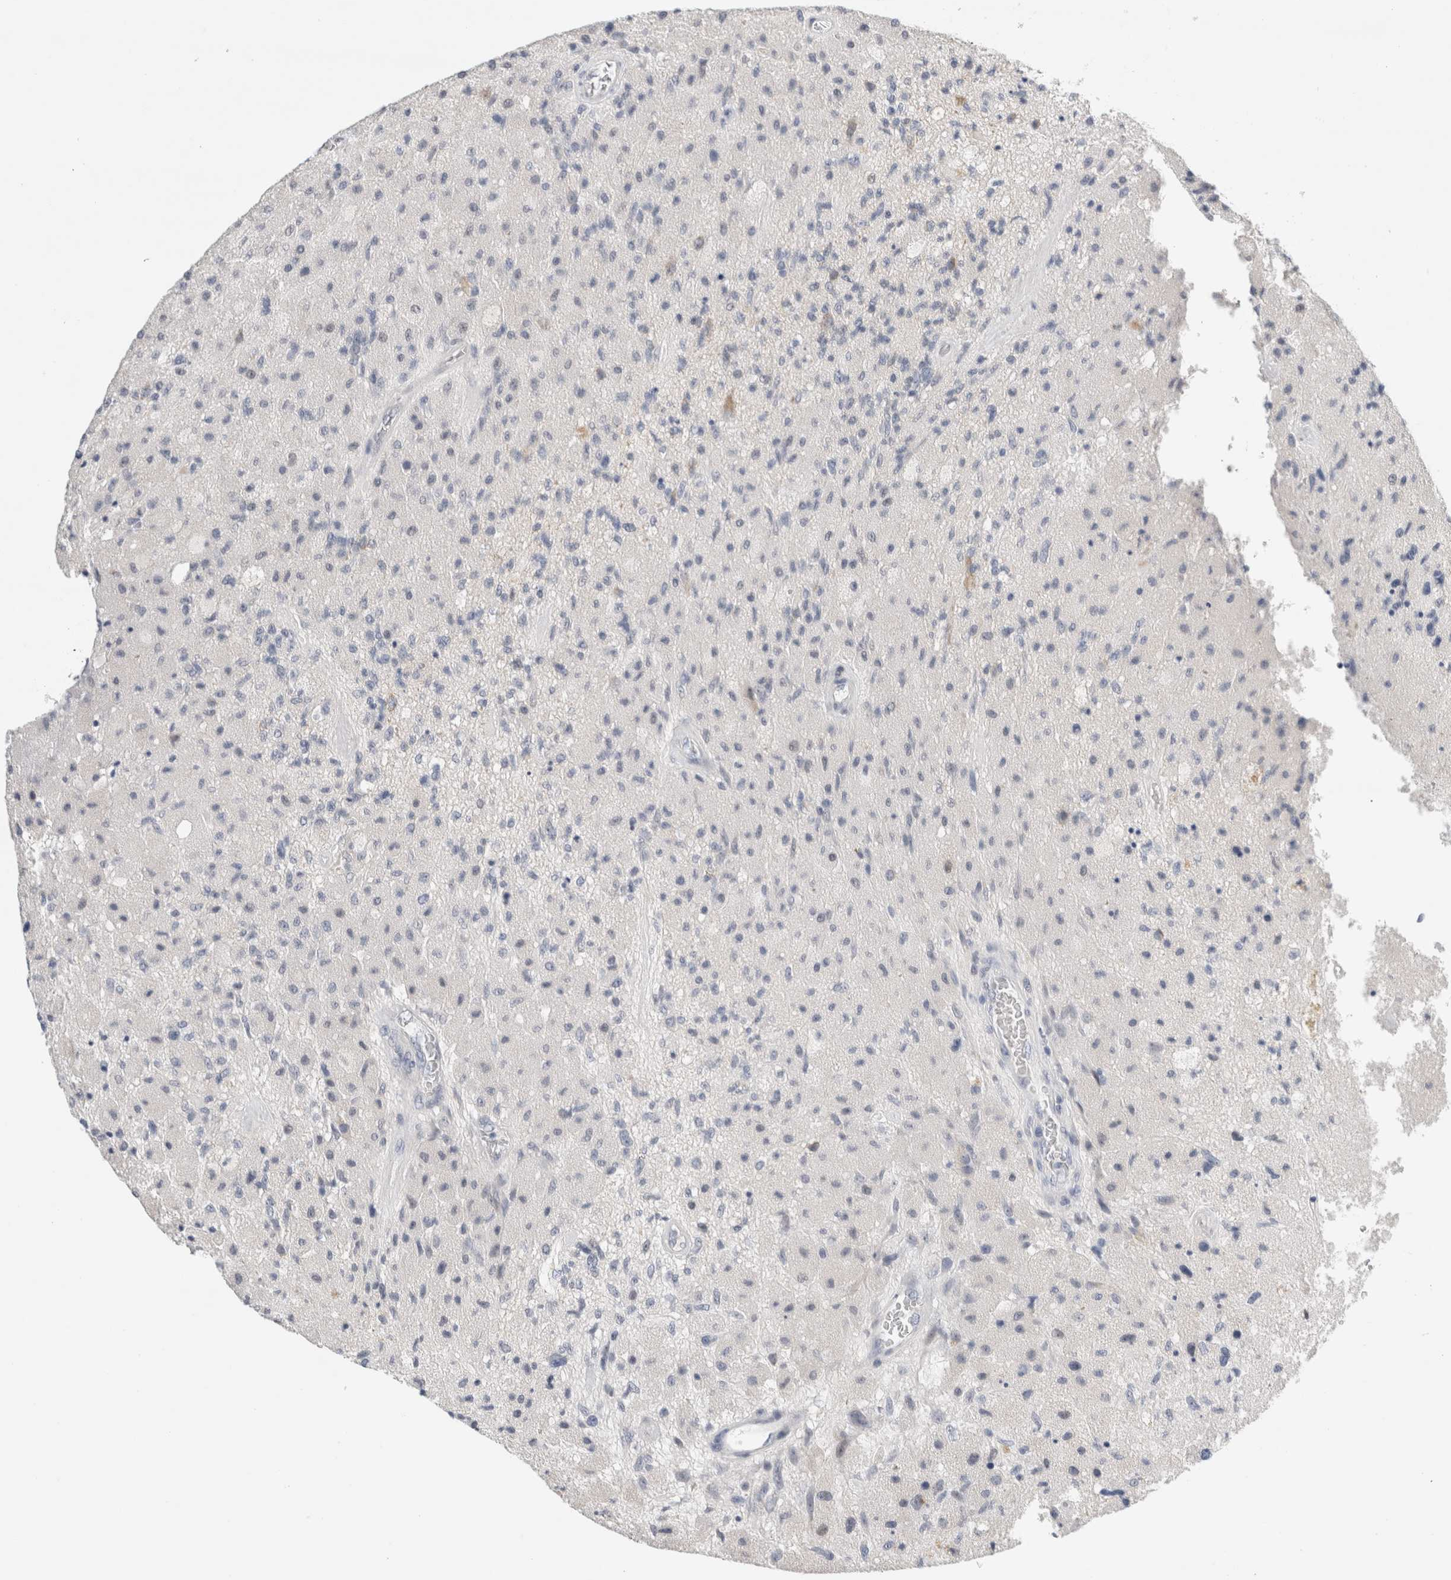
{"staining": {"intensity": "negative", "quantity": "none", "location": "none"}, "tissue": "glioma", "cell_type": "Tumor cells", "image_type": "cancer", "snomed": [{"axis": "morphology", "description": "Normal tissue, NOS"}, {"axis": "morphology", "description": "Glioma, malignant, High grade"}, {"axis": "topography", "description": "Cerebral cortex"}], "caption": "Immunohistochemistry micrograph of neoplastic tissue: glioma stained with DAB exhibits no significant protein staining in tumor cells. (Brightfield microscopy of DAB (3,3'-diaminobenzidine) IHC at high magnification).", "gene": "SLC22A12", "patient": {"sex": "male", "age": 77}}